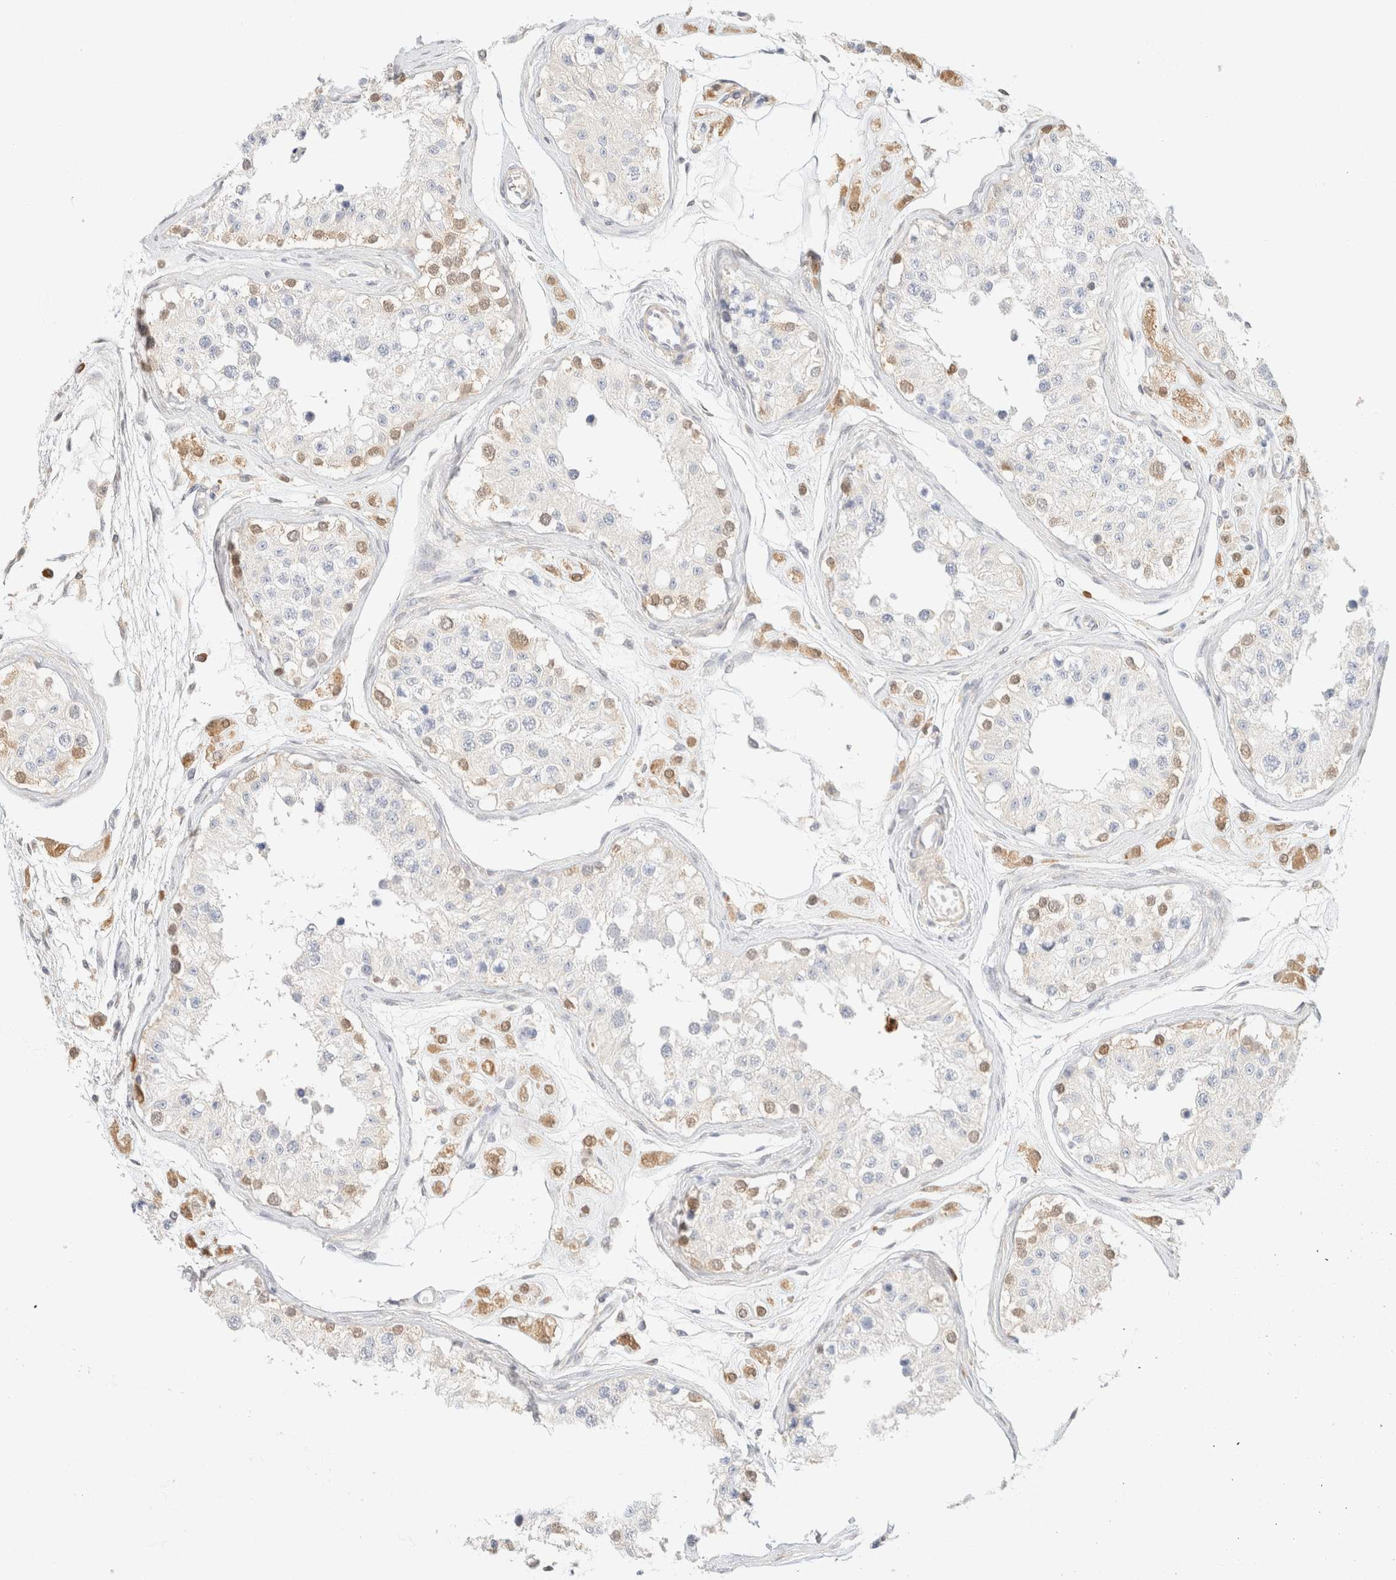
{"staining": {"intensity": "moderate", "quantity": "<25%", "location": "cytoplasmic/membranous,nuclear"}, "tissue": "testis", "cell_type": "Cells in seminiferous ducts", "image_type": "normal", "snomed": [{"axis": "morphology", "description": "Normal tissue, NOS"}, {"axis": "morphology", "description": "Adenocarcinoma, metastatic, NOS"}, {"axis": "topography", "description": "Testis"}], "caption": "This histopathology image reveals immunohistochemistry (IHC) staining of unremarkable testis, with low moderate cytoplasmic/membranous,nuclear positivity in about <25% of cells in seminiferous ducts.", "gene": "GPI", "patient": {"sex": "male", "age": 26}}